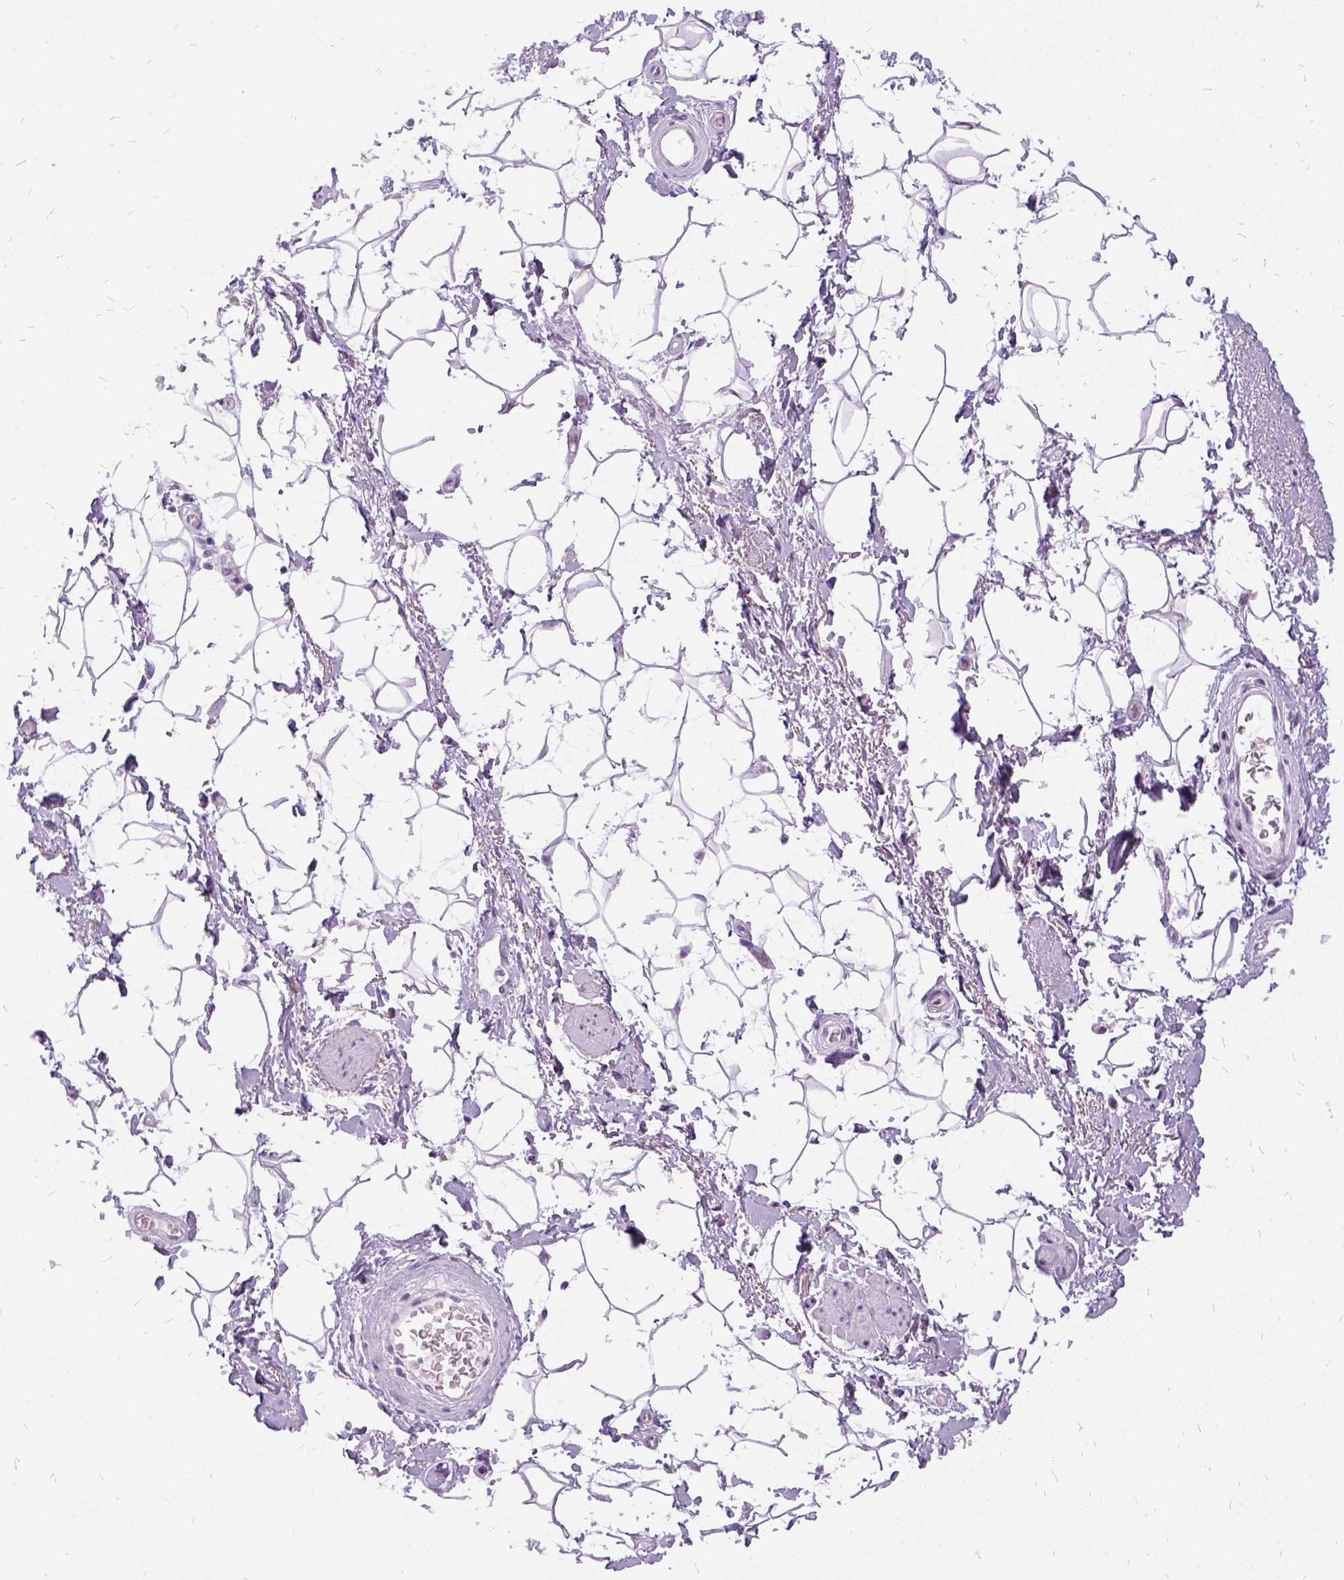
{"staining": {"intensity": "negative", "quantity": "none", "location": "none"}, "tissue": "adipose tissue", "cell_type": "Adipocytes", "image_type": "normal", "snomed": [{"axis": "morphology", "description": "Normal tissue, NOS"}, {"axis": "topography", "description": "Anal"}, {"axis": "topography", "description": "Peripheral nerve tissue"}], "caption": "Adipocytes are negative for brown protein staining in normal adipose tissue. (Brightfield microscopy of DAB (3,3'-diaminobenzidine) immunohistochemistry (IHC) at high magnification).", "gene": "FDX1", "patient": {"sex": "male", "age": 51}}